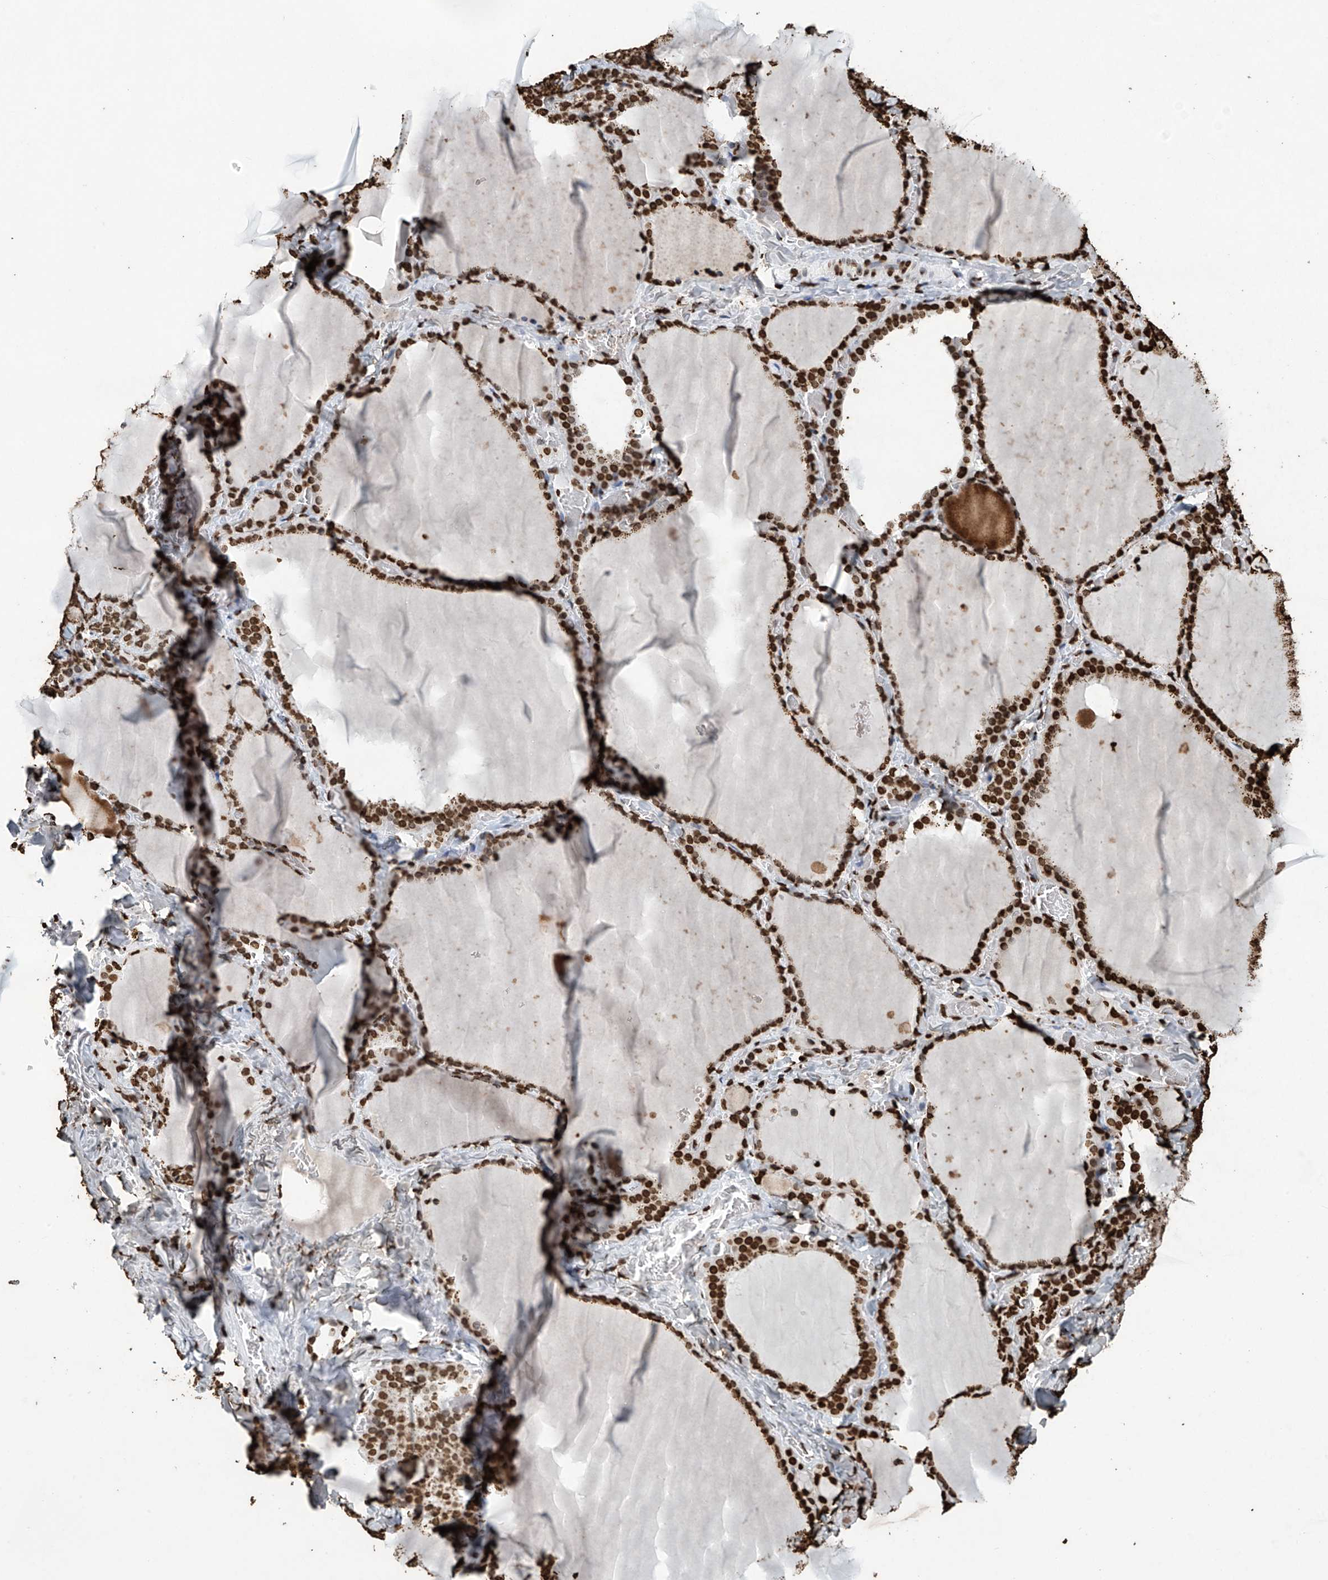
{"staining": {"intensity": "strong", "quantity": ">75%", "location": "nuclear"}, "tissue": "thyroid gland", "cell_type": "Glandular cells", "image_type": "normal", "snomed": [{"axis": "morphology", "description": "Normal tissue, NOS"}, {"axis": "topography", "description": "Thyroid gland"}], "caption": "A high-resolution micrograph shows IHC staining of unremarkable thyroid gland, which demonstrates strong nuclear positivity in approximately >75% of glandular cells.", "gene": "H3", "patient": {"sex": "female", "age": 22}}